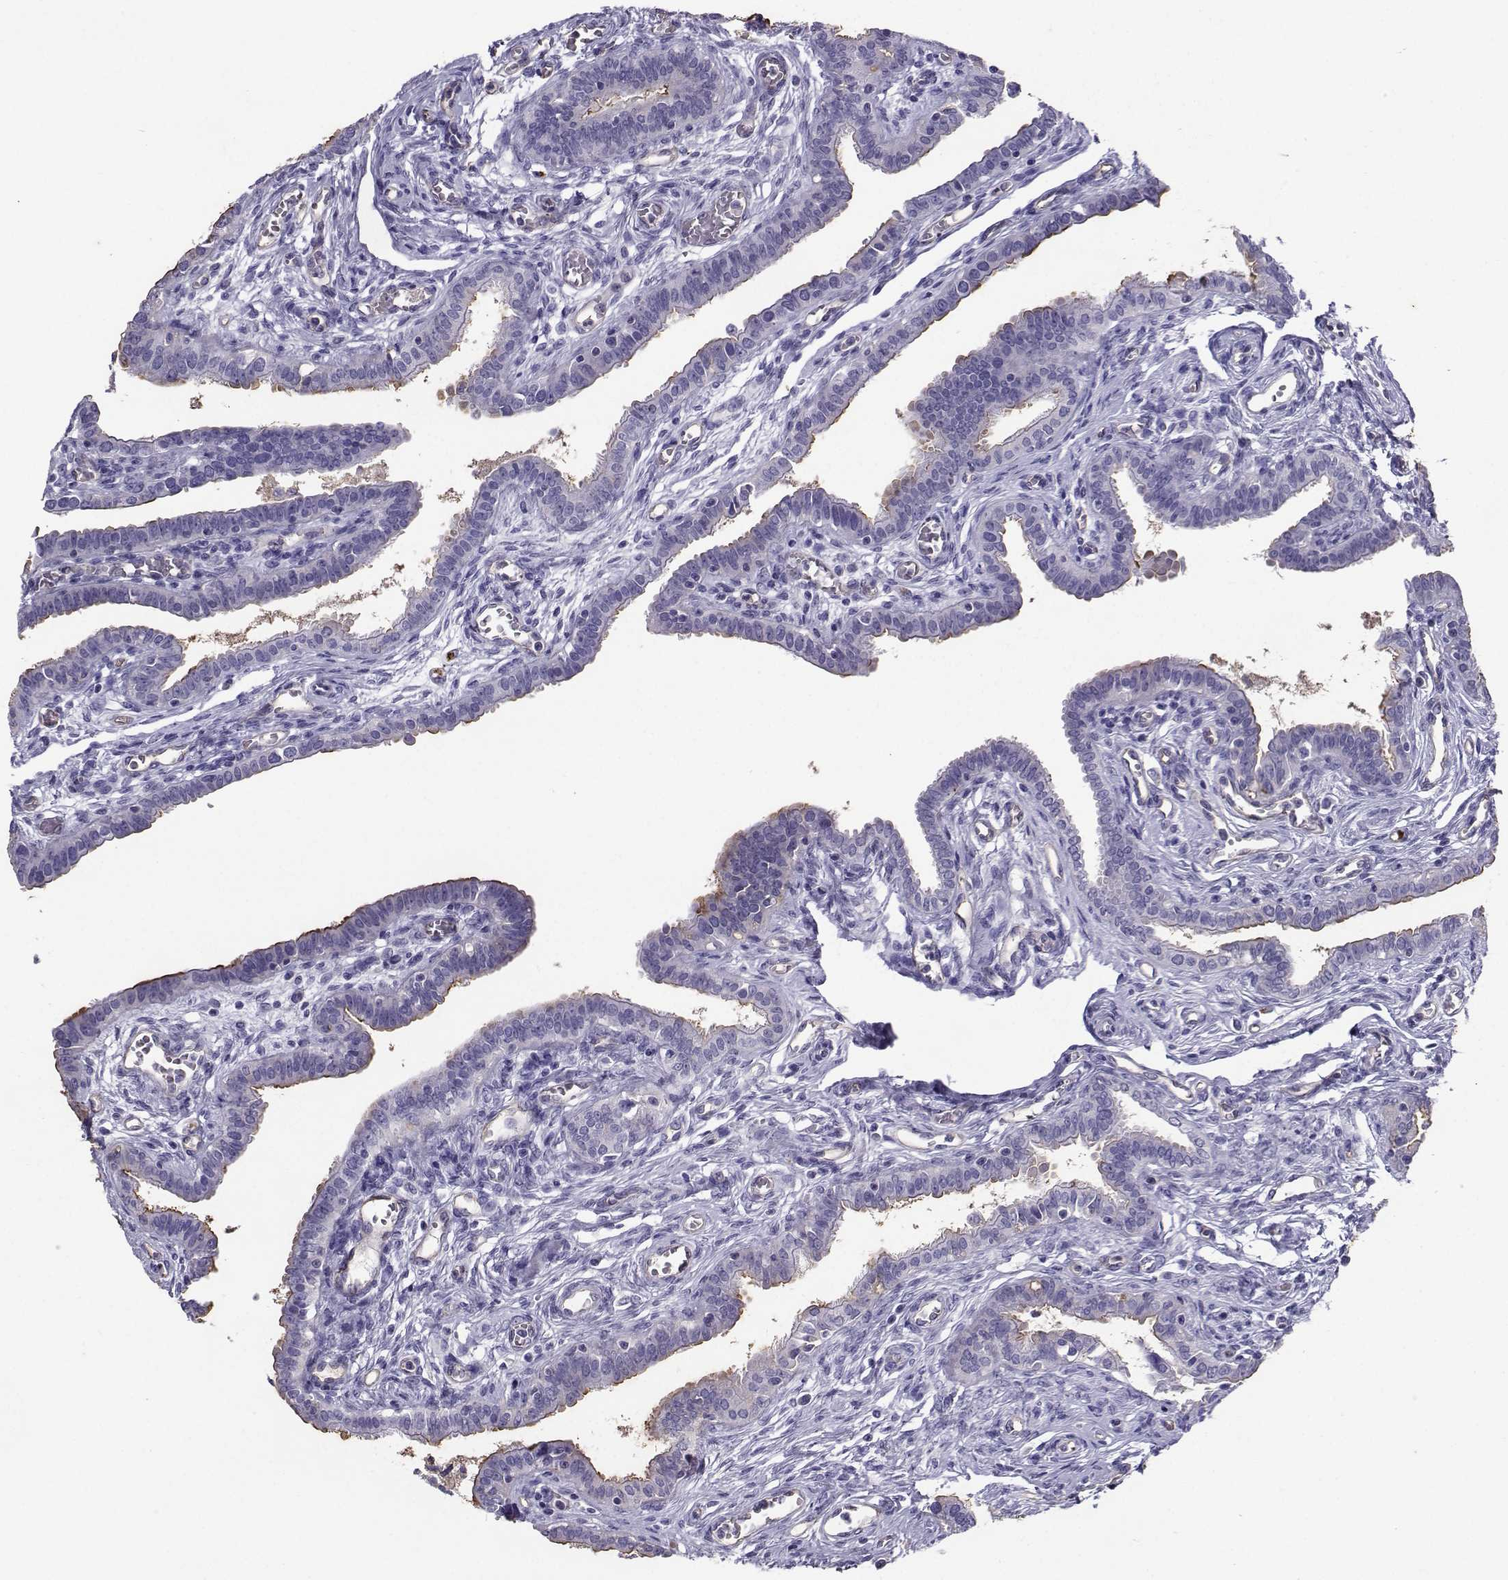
{"staining": {"intensity": "strong", "quantity": "25%-75%", "location": "cytoplasmic/membranous"}, "tissue": "fallopian tube", "cell_type": "Glandular cells", "image_type": "normal", "snomed": [{"axis": "morphology", "description": "Normal tissue, NOS"}, {"axis": "morphology", "description": "Carcinoma, endometroid"}, {"axis": "topography", "description": "Fallopian tube"}, {"axis": "topography", "description": "Ovary"}], "caption": "Immunohistochemistry micrograph of benign fallopian tube: fallopian tube stained using IHC reveals high levels of strong protein expression localized specifically in the cytoplasmic/membranous of glandular cells, appearing as a cytoplasmic/membranous brown color.", "gene": "CLUL1", "patient": {"sex": "female", "age": 42}}